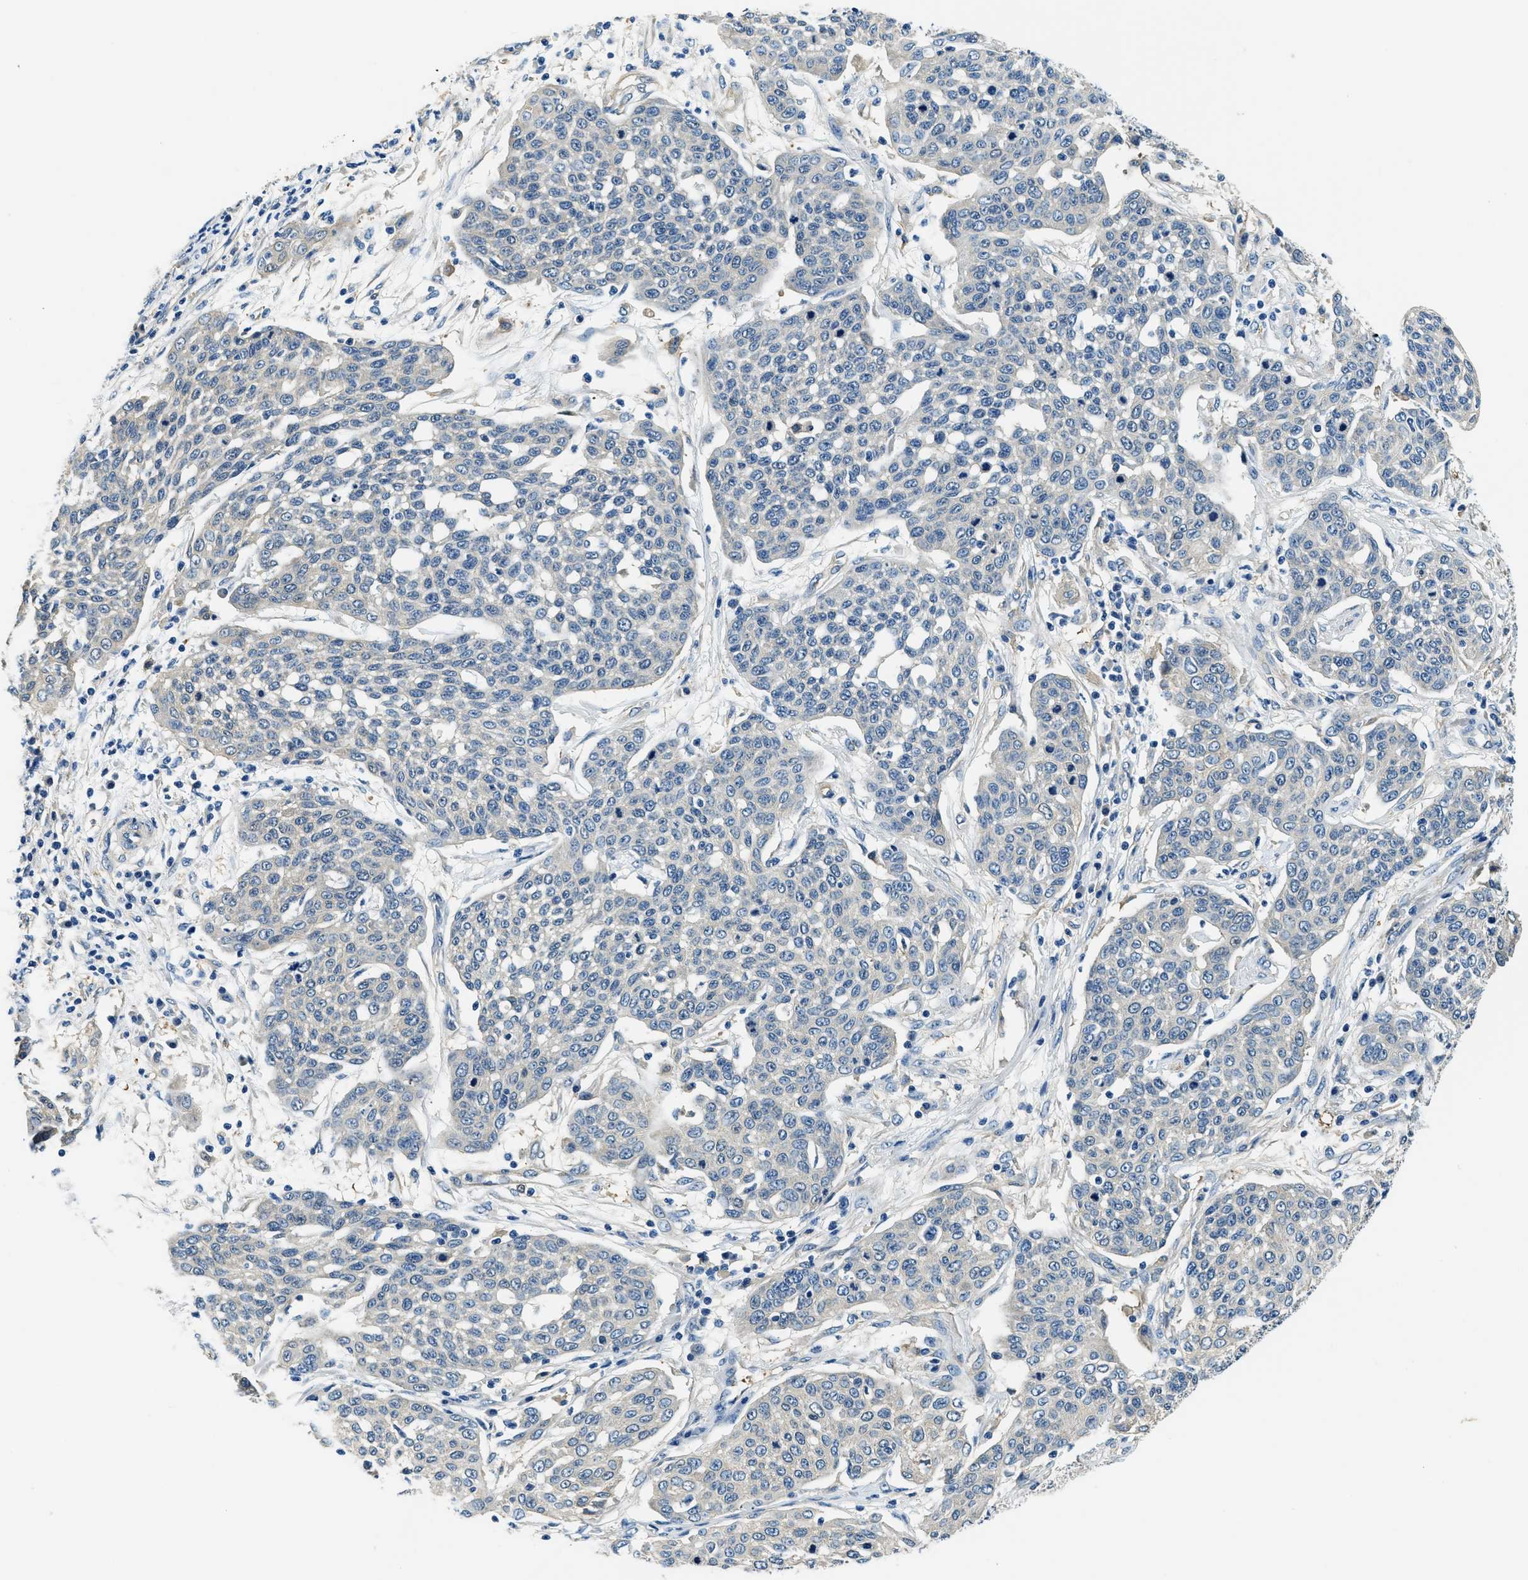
{"staining": {"intensity": "negative", "quantity": "none", "location": "none"}, "tissue": "cervical cancer", "cell_type": "Tumor cells", "image_type": "cancer", "snomed": [{"axis": "morphology", "description": "Squamous cell carcinoma, NOS"}, {"axis": "topography", "description": "Cervix"}], "caption": "Immunohistochemistry histopathology image of neoplastic tissue: cervical cancer stained with DAB (3,3'-diaminobenzidine) displays no significant protein expression in tumor cells.", "gene": "TWF1", "patient": {"sex": "female", "age": 34}}